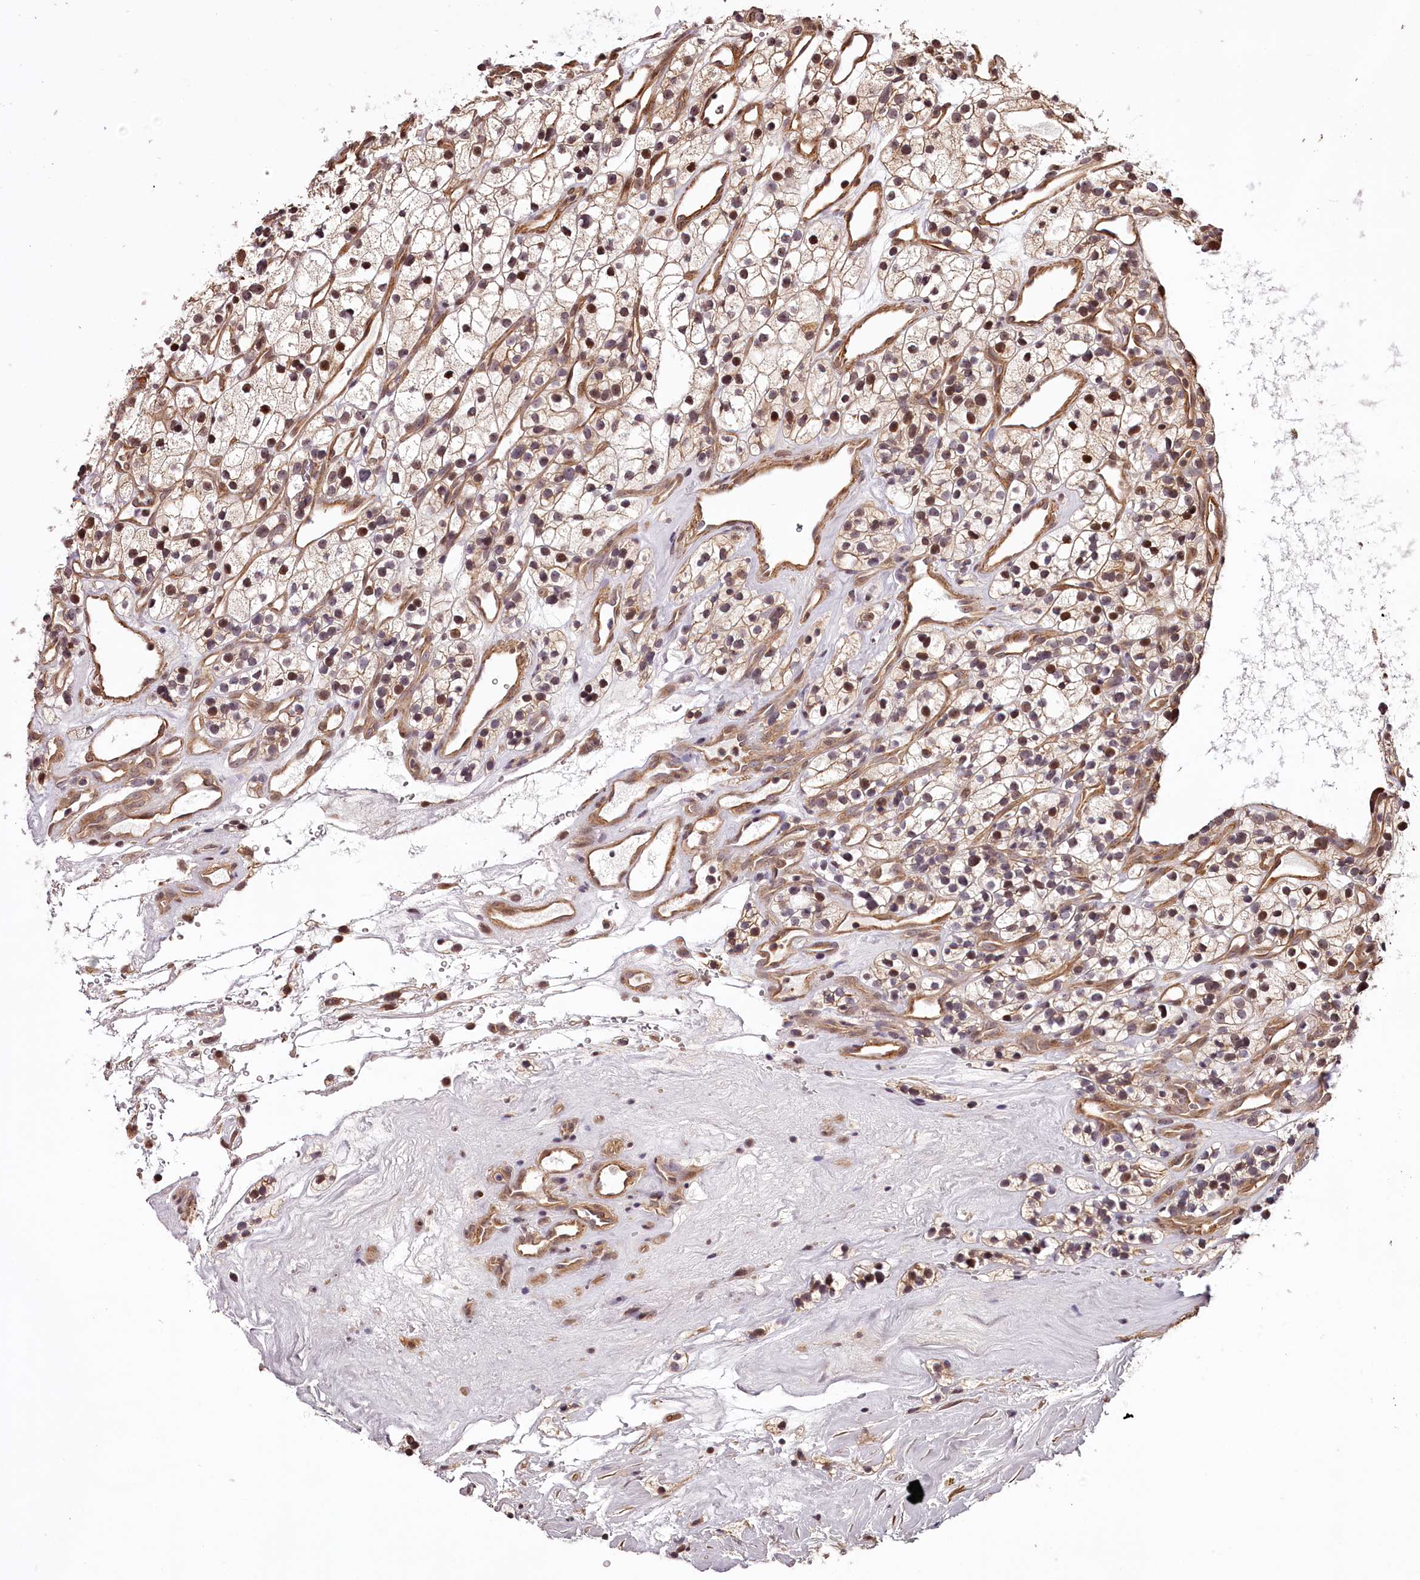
{"staining": {"intensity": "moderate", "quantity": ">75%", "location": "cytoplasmic/membranous,nuclear"}, "tissue": "renal cancer", "cell_type": "Tumor cells", "image_type": "cancer", "snomed": [{"axis": "morphology", "description": "Adenocarcinoma, NOS"}, {"axis": "topography", "description": "Kidney"}], "caption": "A brown stain labels moderate cytoplasmic/membranous and nuclear positivity of a protein in renal adenocarcinoma tumor cells. (Stains: DAB in brown, nuclei in blue, Microscopy: brightfield microscopy at high magnification).", "gene": "TTC33", "patient": {"sex": "female", "age": 57}}